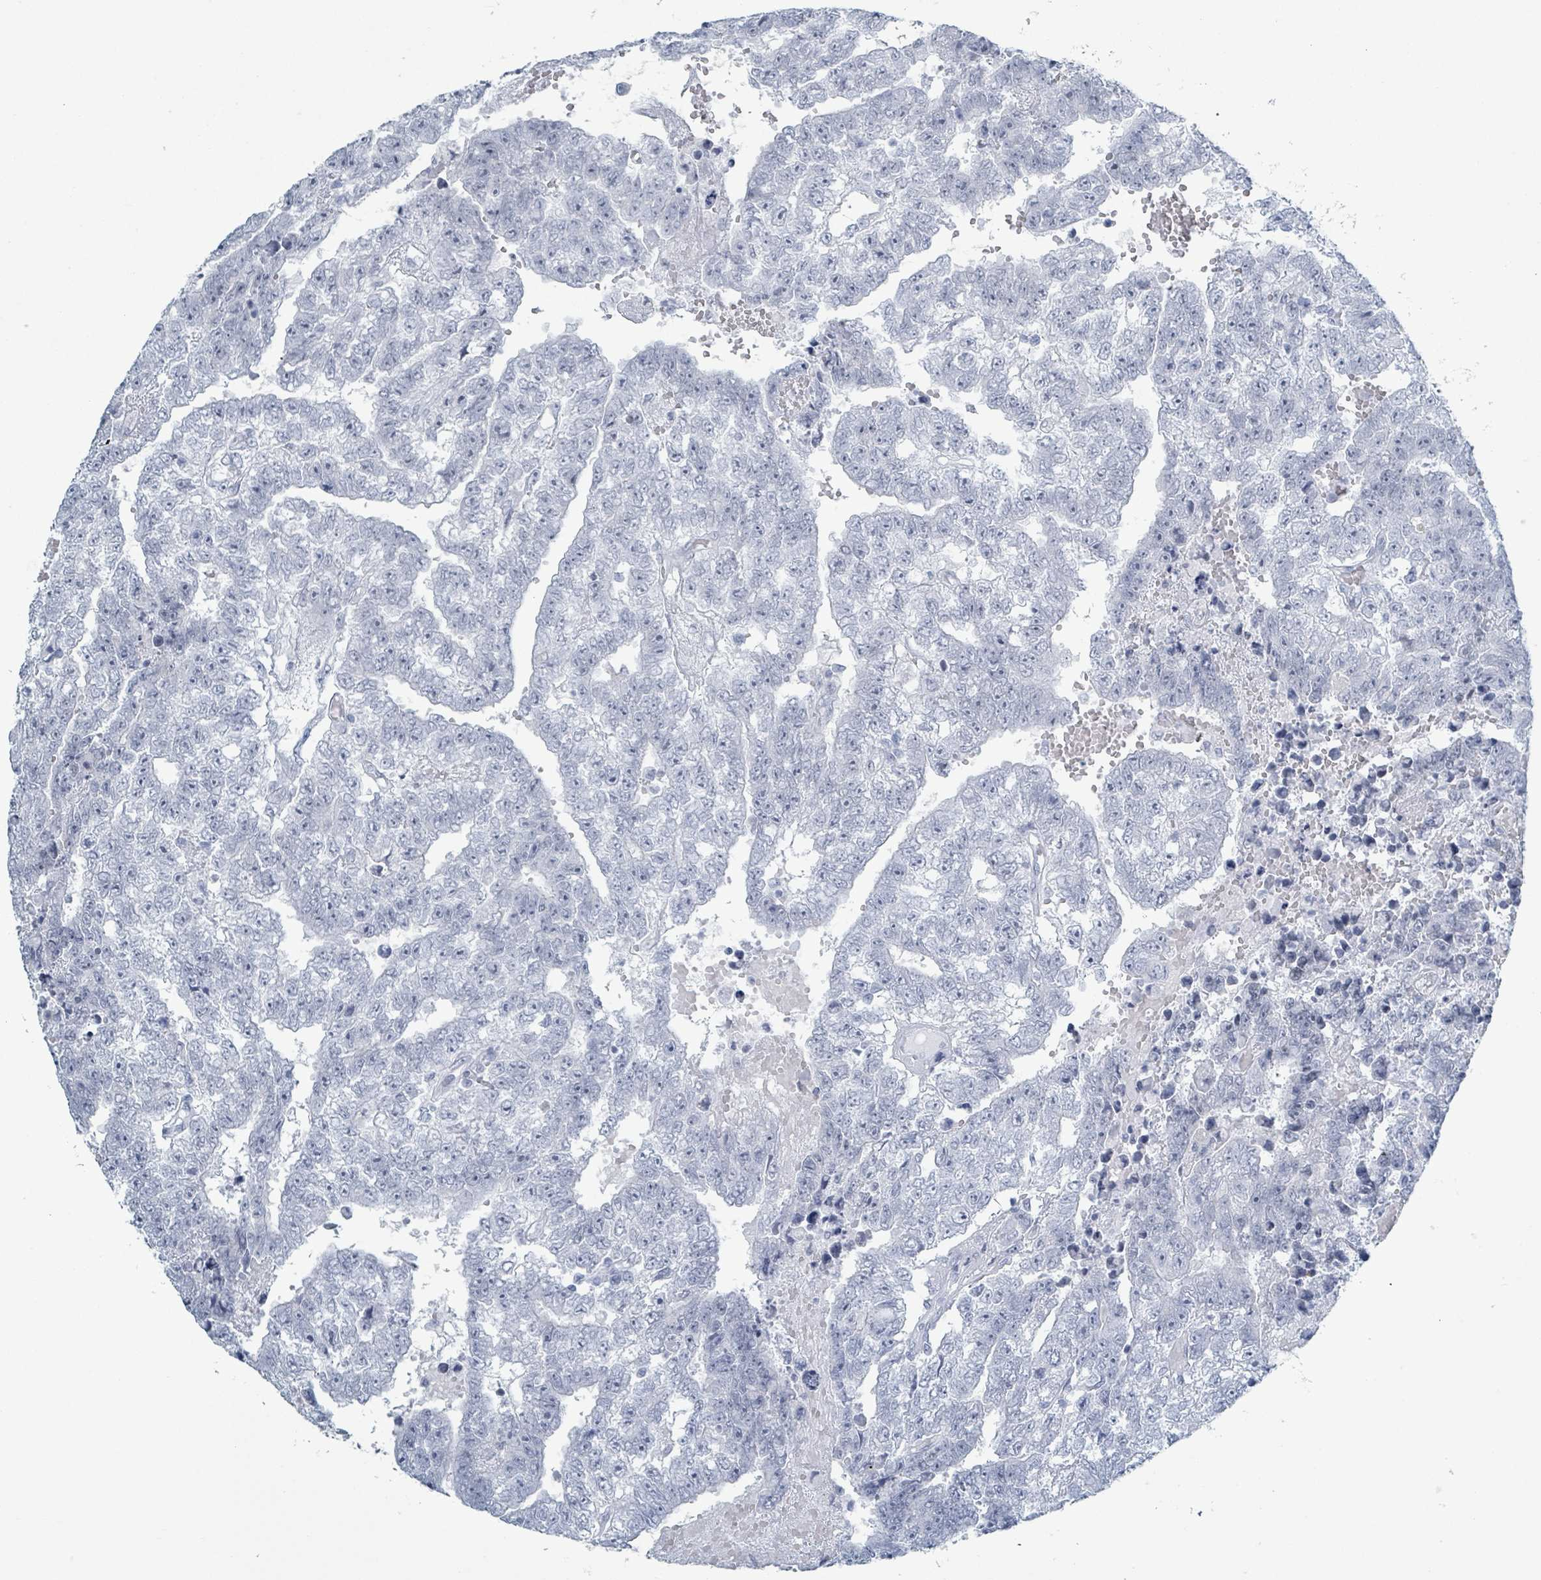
{"staining": {"intensity": "negative", "quantity": "none", "location": "none"}, "tissue": "testis cancer", "cell_type": "Tumor cells", "image_type": "cancer", "snomed": [{"axis": "morphology", "description": "Carcinoma, Embryonal, NOS"}, {"axis": "topography", "description": "Testis"}], "caption": "Protein analysis of testis embryonal carcinoma demonstrates no significant expression in tumor cells. (DAB immunohistochemistry, high magnification).", "gene": "GPR15LG", "patient": {"sex": "male", "age": 25}}